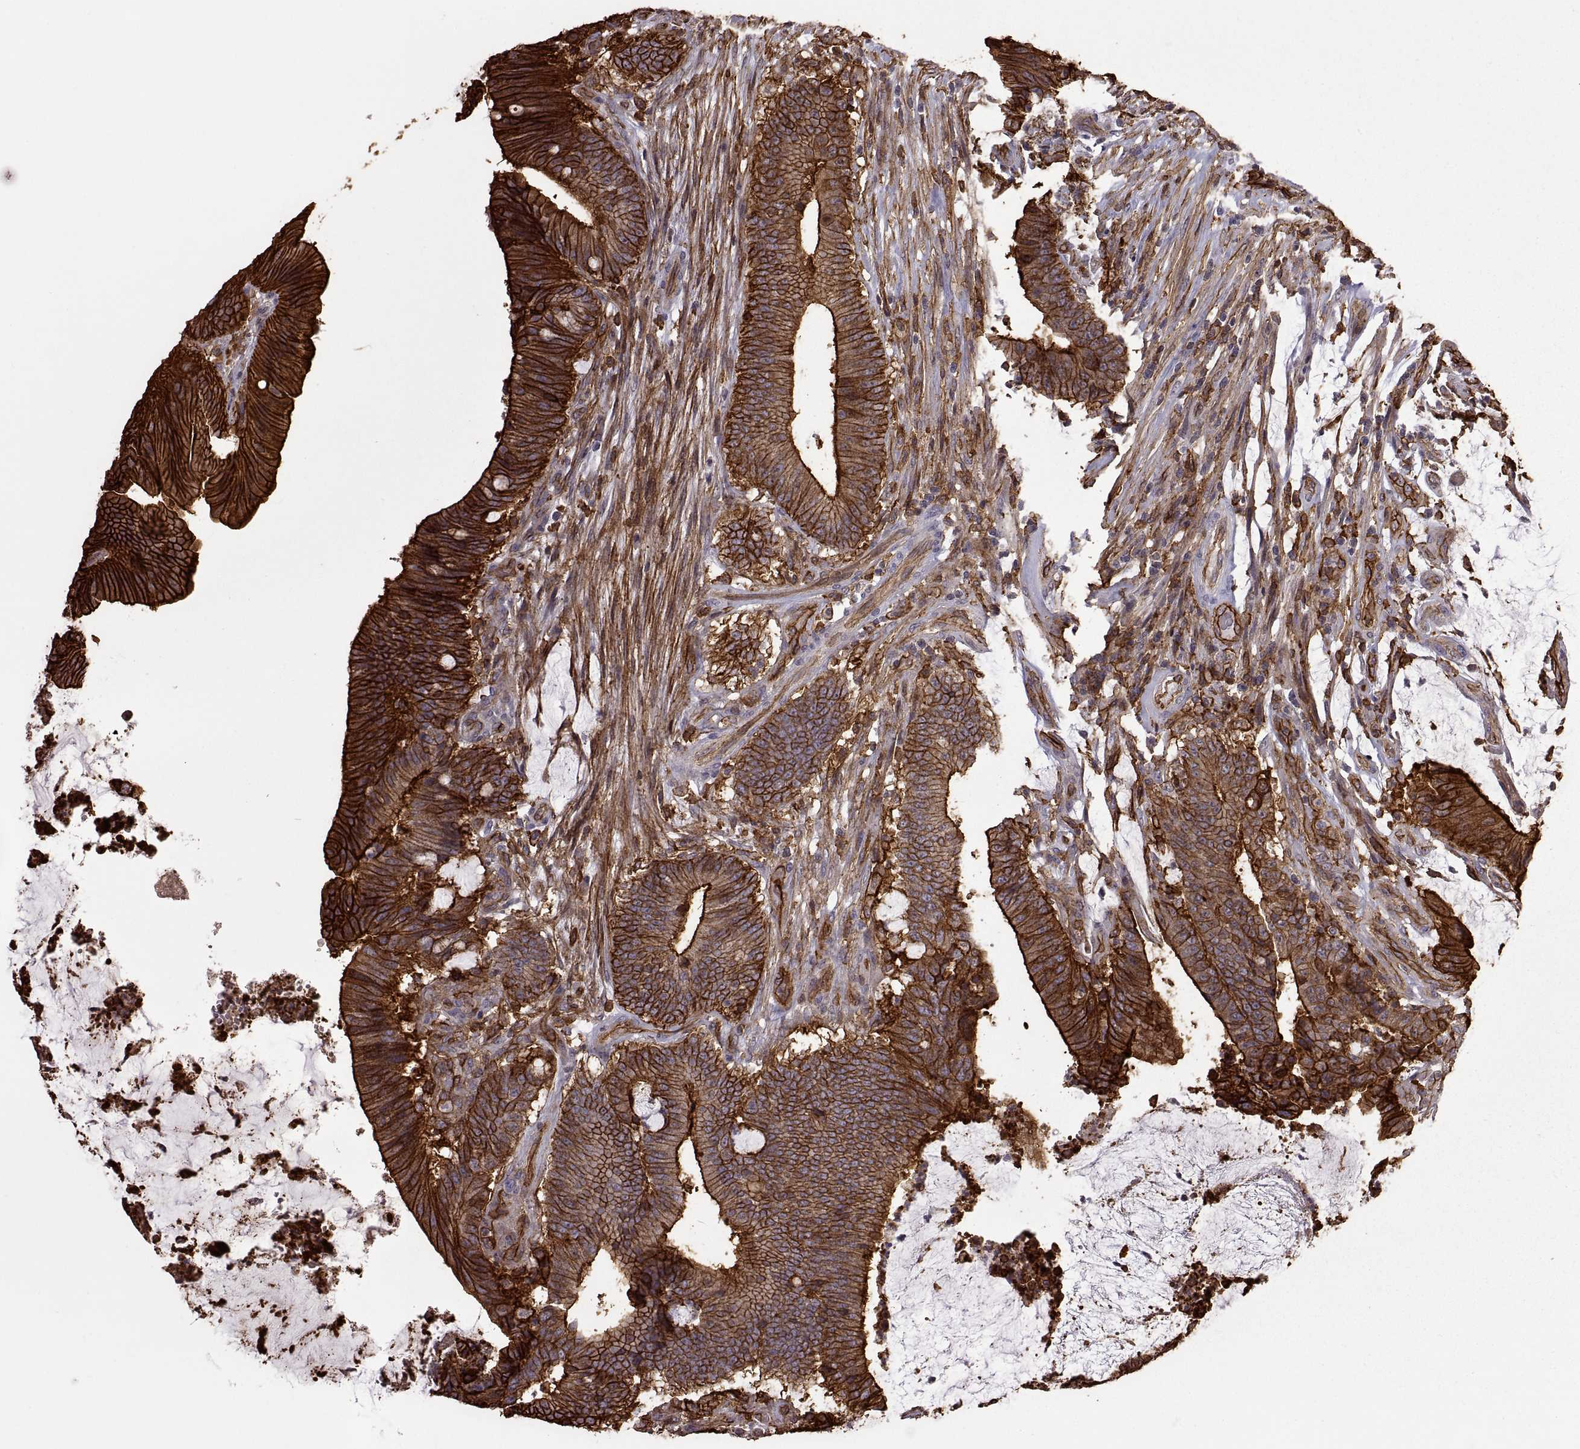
{"staining": {"intensity": "strong", "quantity": ">75%", "location": "cytoplasmic/membranous"}, "tissue": "colorectal cancer", "cell_type": "Tumor cells", "image_type": "cancer", "snomed": [{"axis": "morphology", "description": "Adenocarcinoma, NOS"}, {"axis": "topography", "description": "Colon"}], "caption": "A high amount of strong cytoplasmic/membranous staining is seen in approximately >75% of tumor cells in colorectal adenocarcinoma tissue.", "gene": "S100A10", "patient": {"sex": "female", "age": 43}}